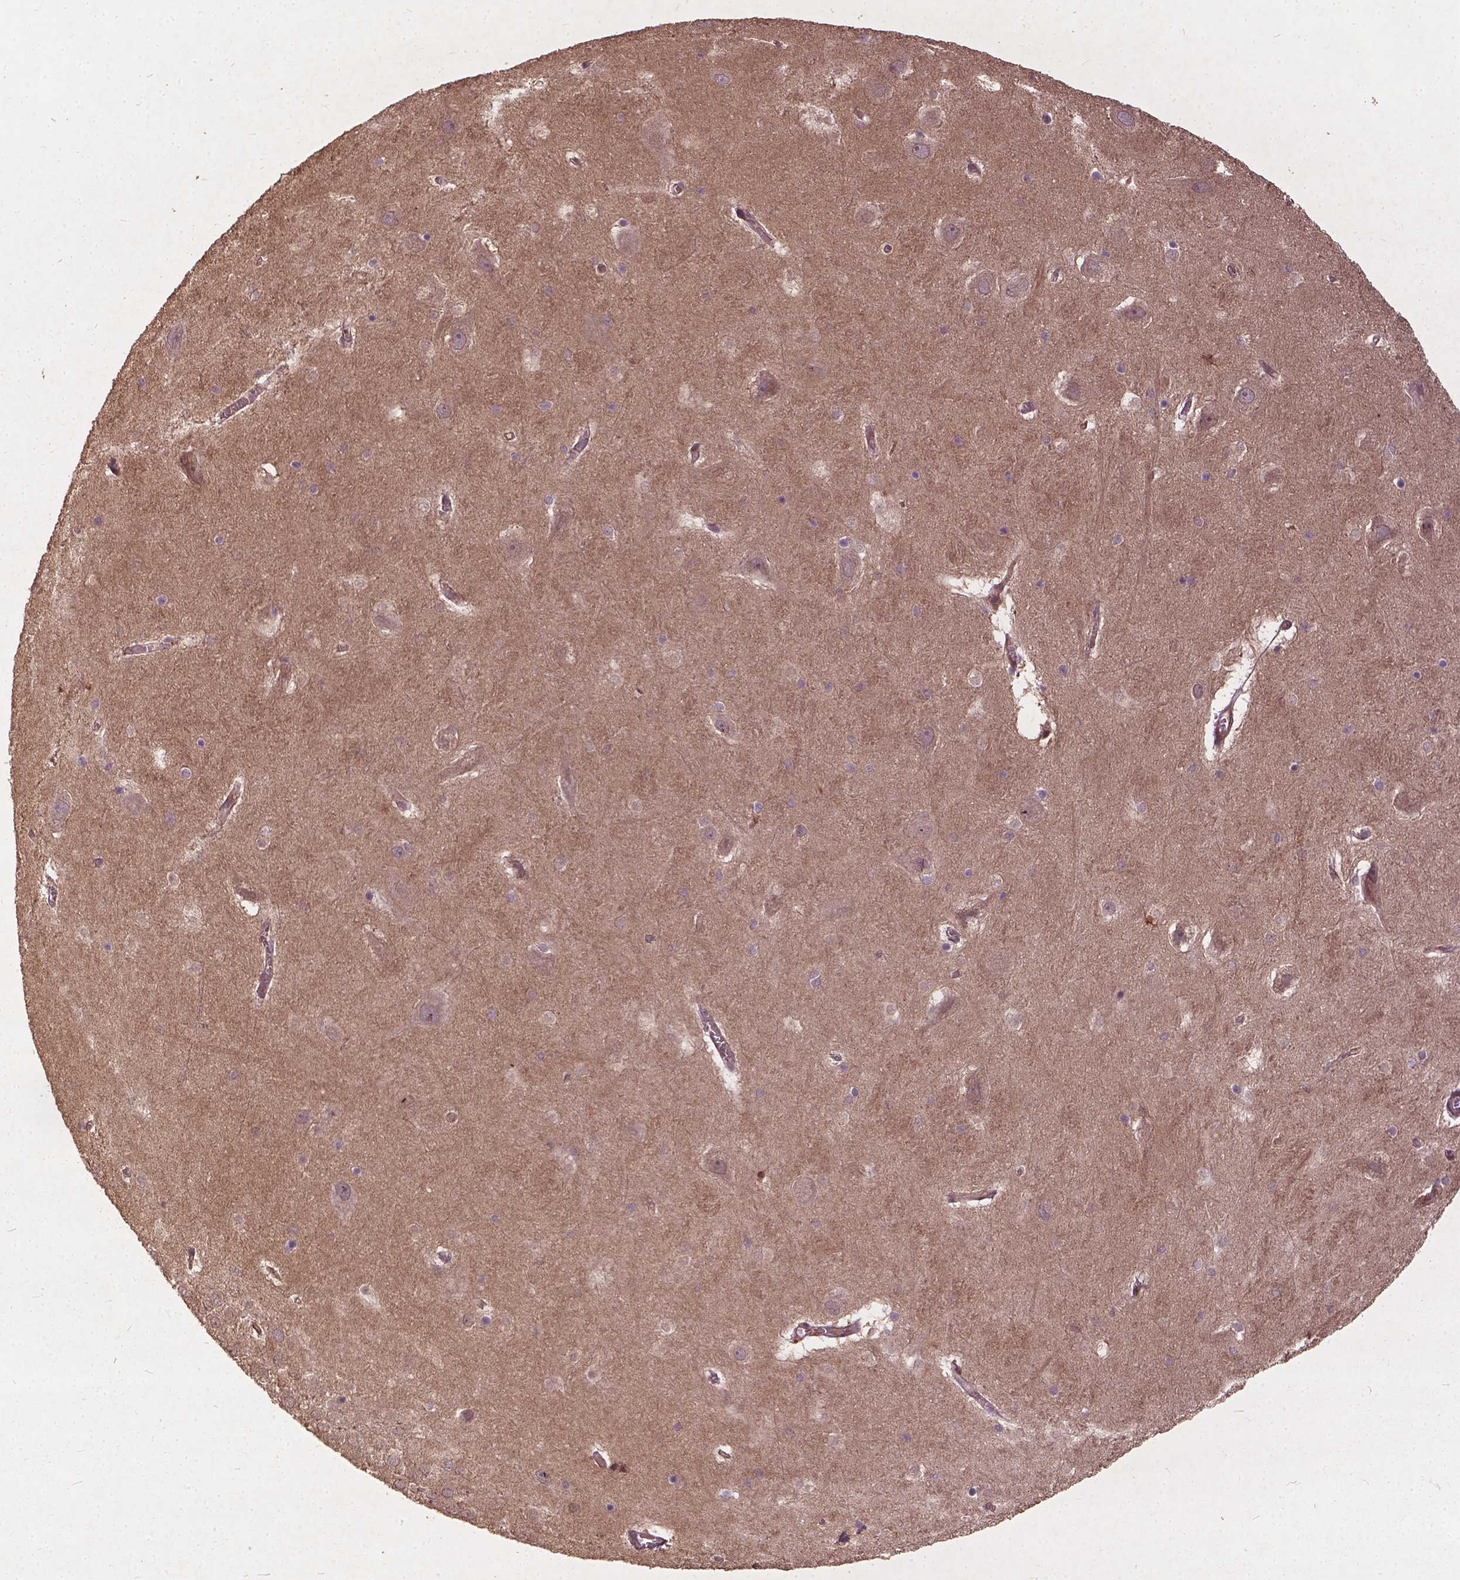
{"staining": {"intensity": "negative", "quantity": "none", "location": "none"}, "tissue": "hippocampus", "cell_type": "Glial cells", "image_type": "normal", "snomed": [{"axis": "morphology", "description": "Normal tissue, NOS"}, {"axis": "topography", "description": "Hippocampus"}], "caption": "Immunohistochemistry image of unremarkable hippocampus stained for a protein (brown), which reveals no staining in glial cells. (DAB (3,3'-diaminobenzidine) immunohistochemistry visualized using brightfield microscopy, high magnification).", "gene": "UBXN2A", "patient": {"sex": "male", "age": 45}}